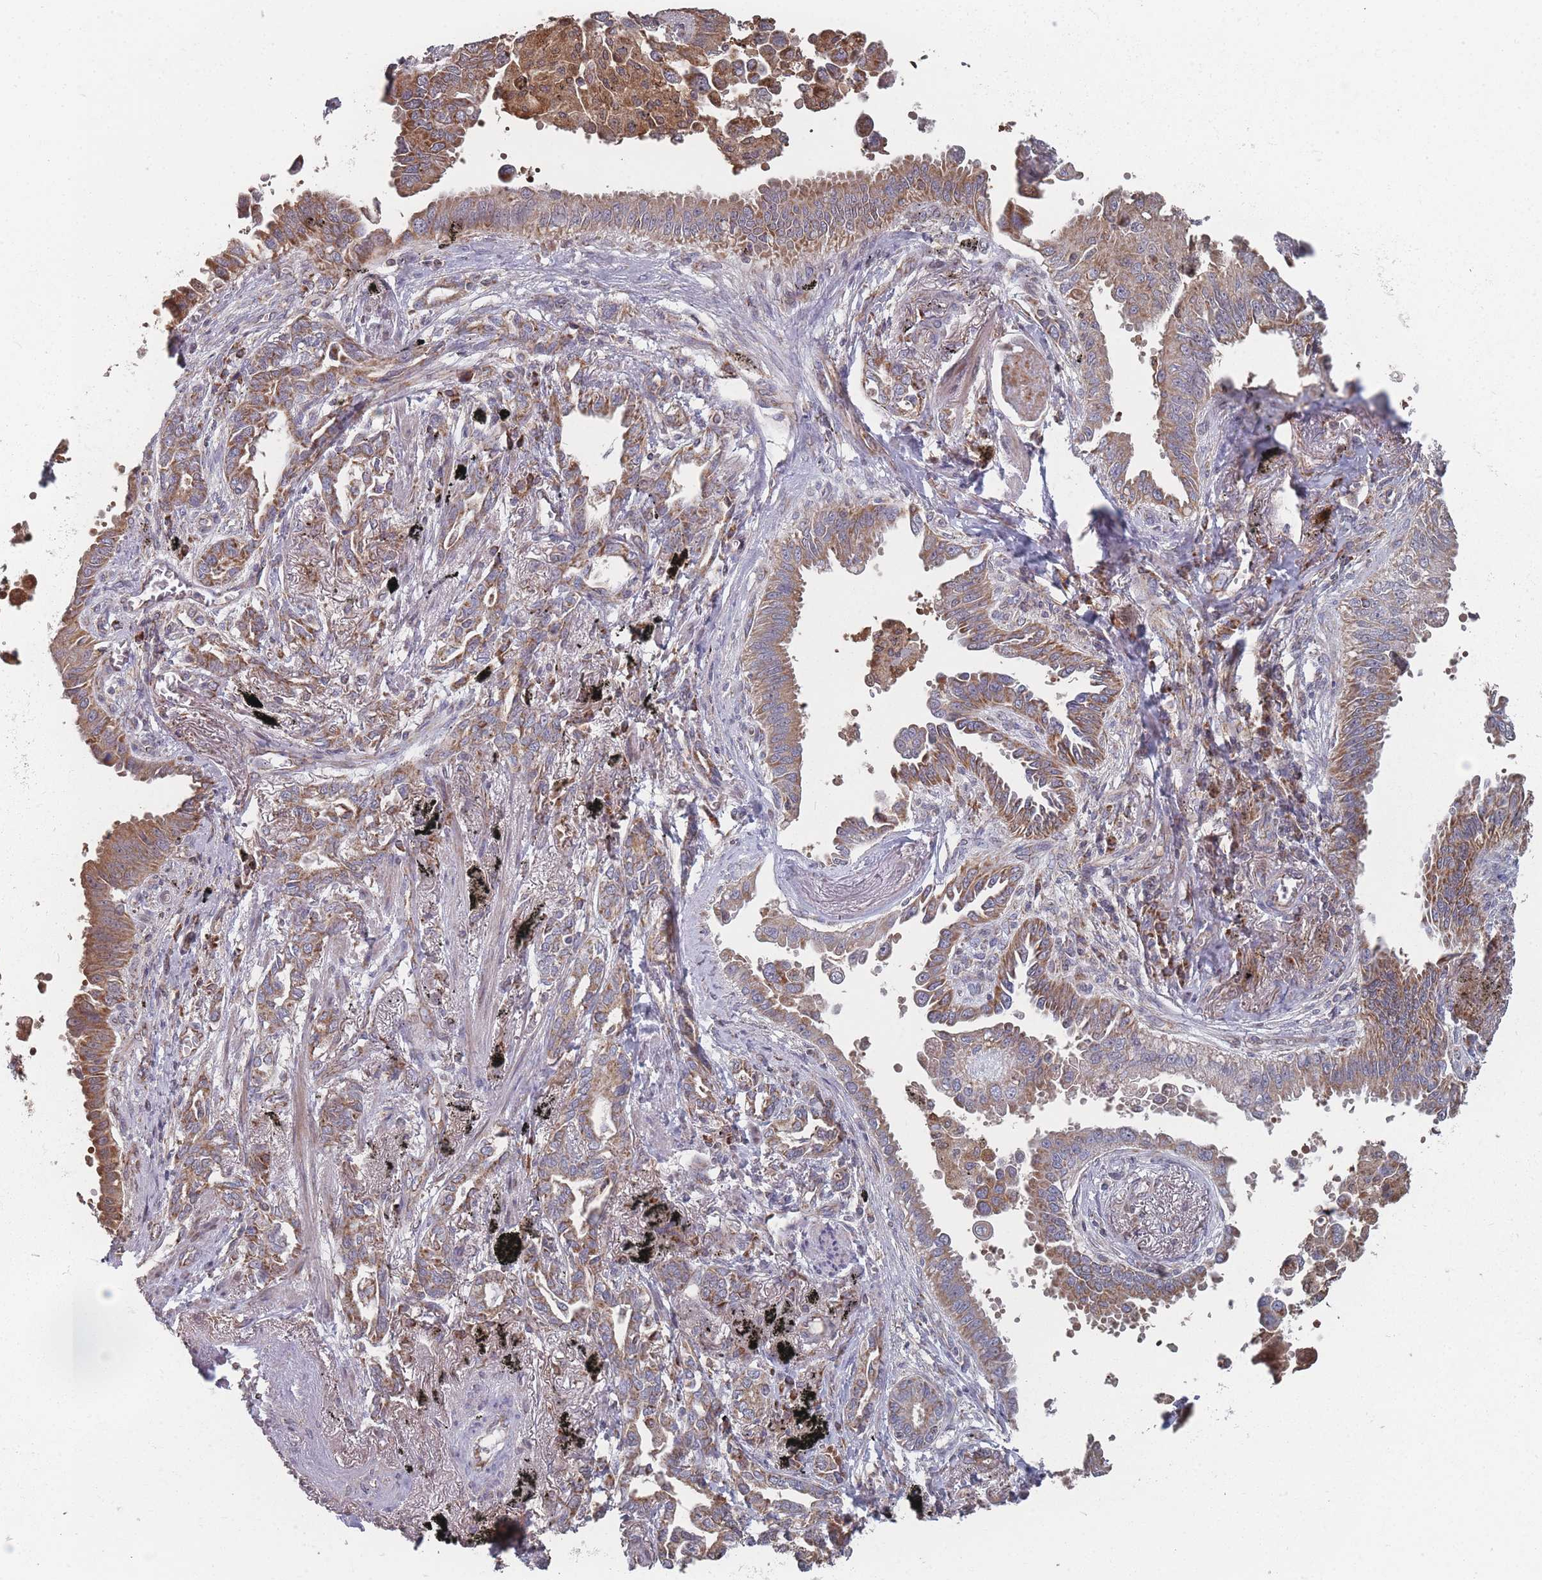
{"staining": {"intensity": "moderate", "quantity": ">75%", "location": "cytoplasmic/membranous"}, "tissue": "lung cancer", "cell_type": "Tumor cells", "image_type": "cancer", "snomed": [{"axis": "morphology", "description": "Adenocarcinoma, NOS"}, {"axis": "topography", "description": "Lung"}], "caption": "Lung cancer was stained to show a protein in brown. There is medium levels of moderate cytoplasmic/membranous positivity in approximately >75% of tumor cells.", "gene": "PSMB3", "patient": {"sex": "male", "age": 67}}